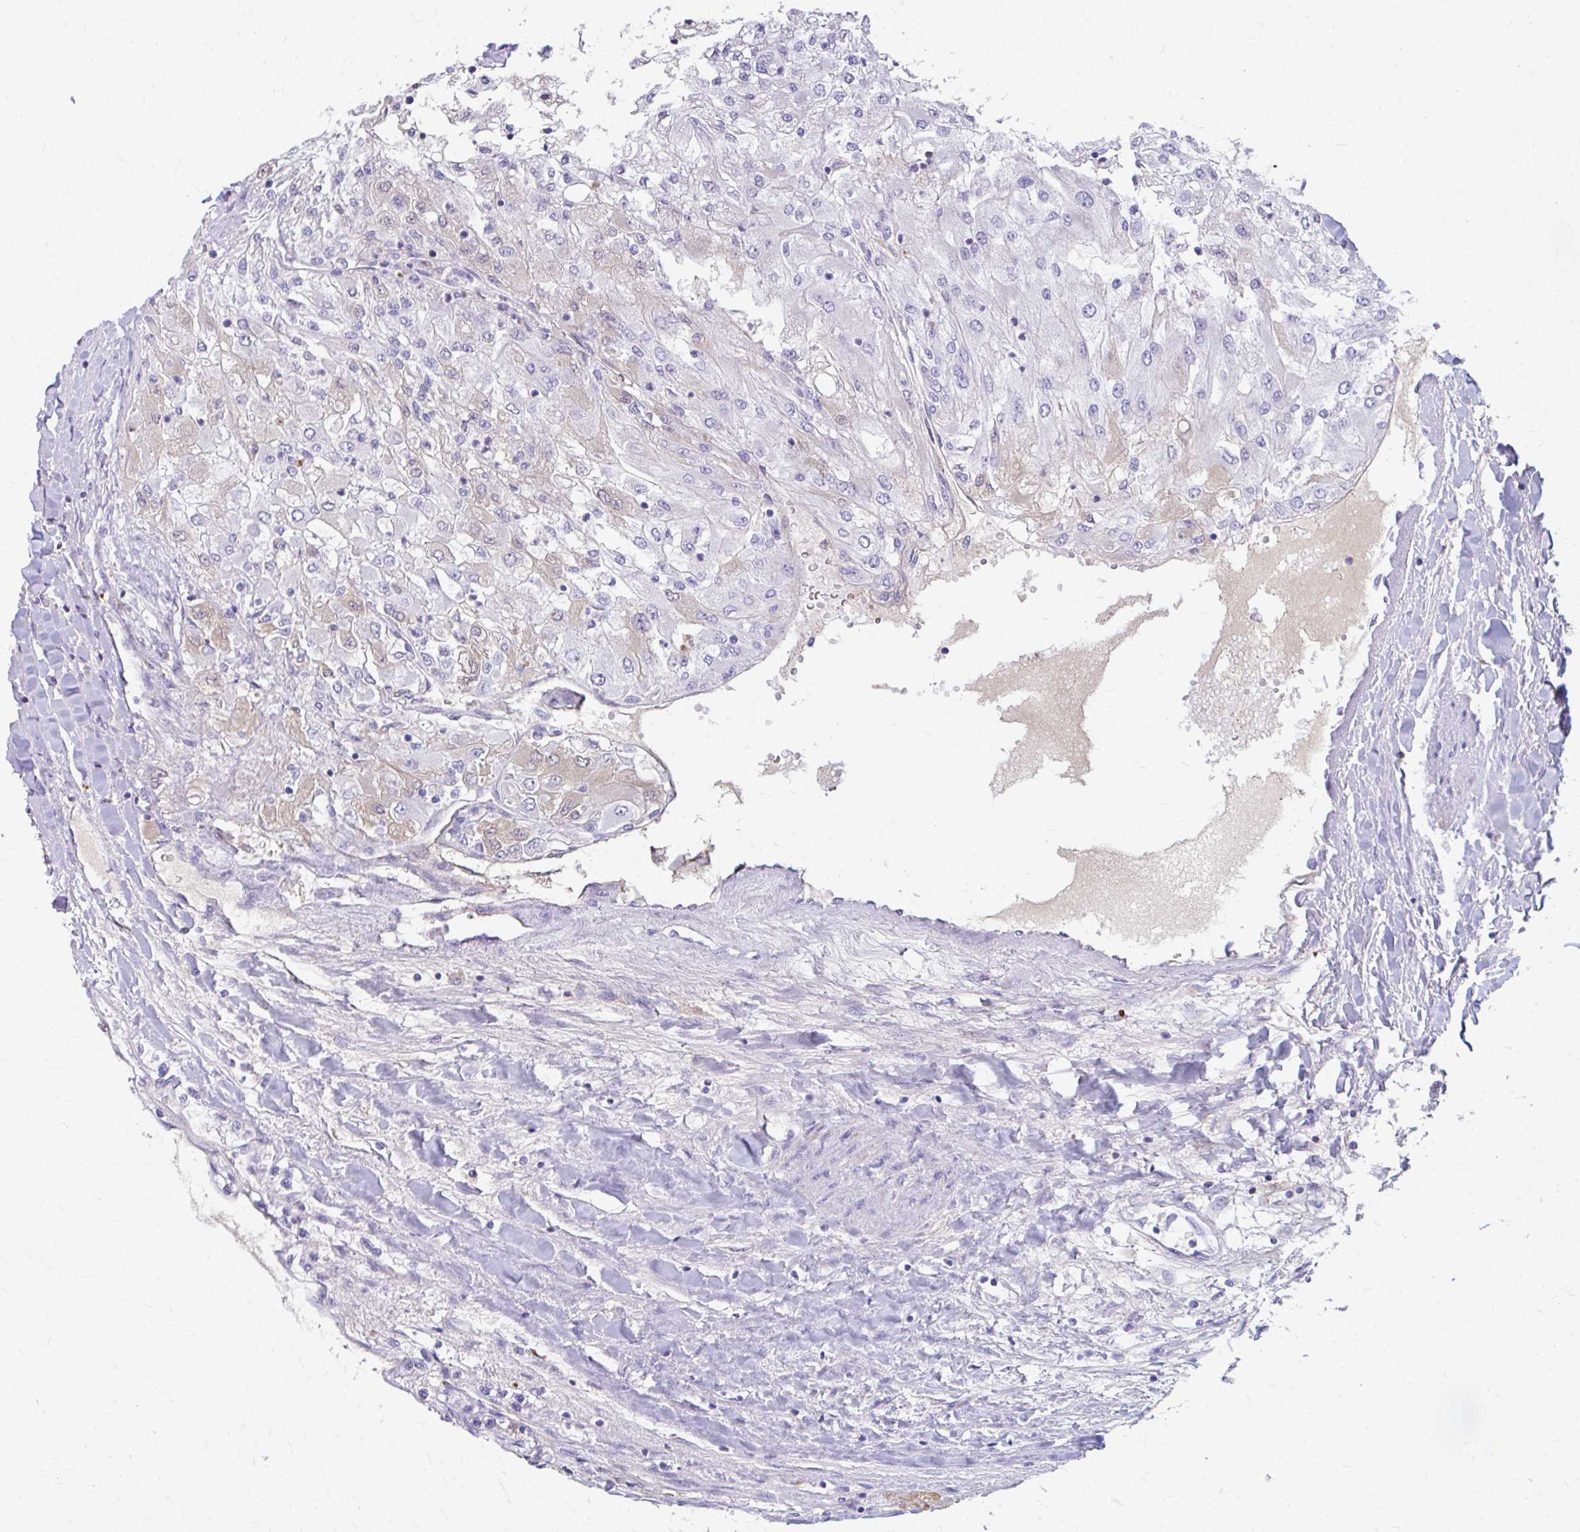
{"staining": {"intensity": "negative", "quantity": "none", "location": "none"}, "tissue": "renal cancer", "cell_type": "Tumor cells", "image_type": "cancer", "snomed": [{"axis": "morphology", "description": "Adenocarcinoma, NOS"}, {"axis": "topography", "description": "Kidney"}], "caption": "An image of human adenocarcinoma (renal) is negative for staining in tumor cells.", "gene": "CFH", "patient": {"sex": "male", "age": 80}}